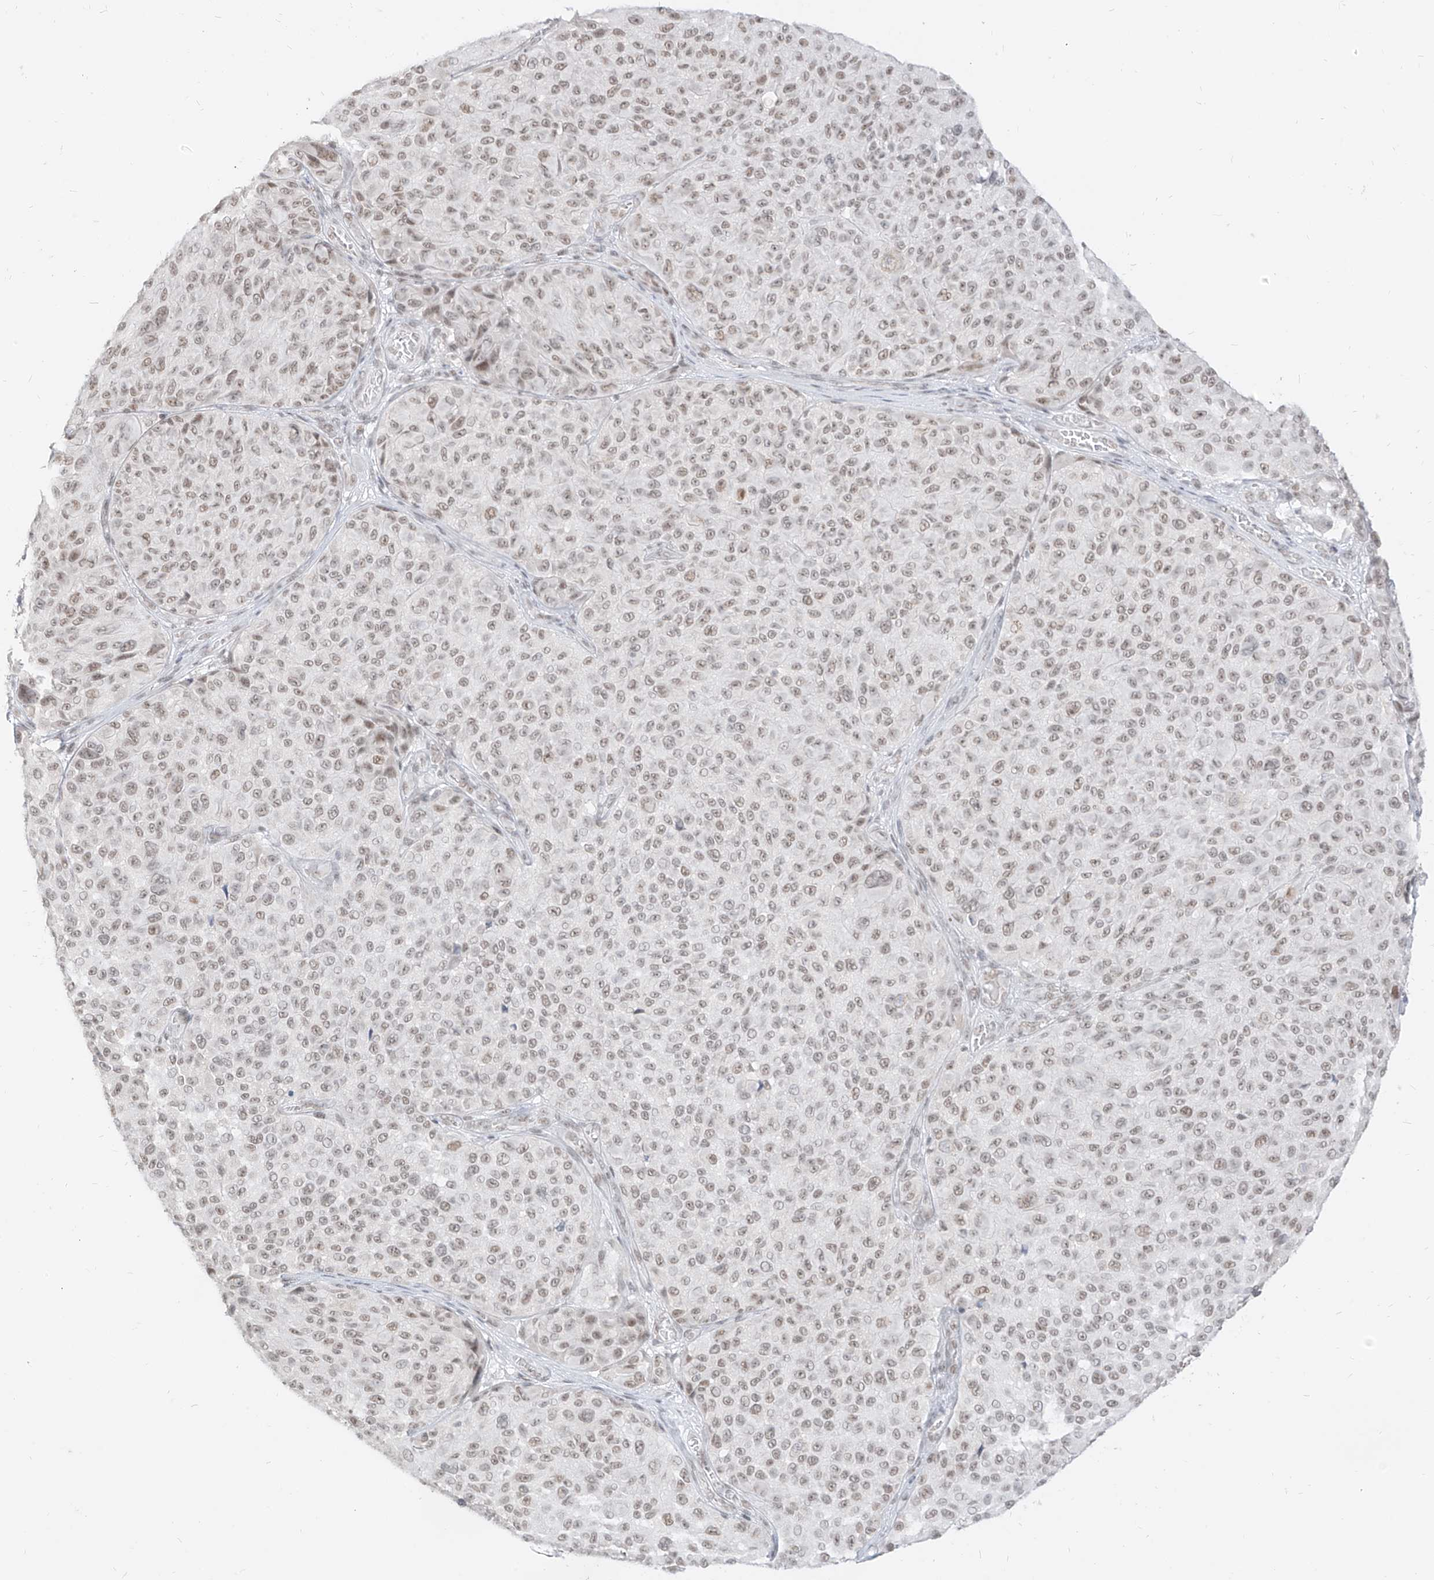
{"staining": {"intensity": "moderate", "quantity": "25%-75%", "location": "nuclear"}, "tissue": "melanoma", "cell_type": "Tumor cells", "image_type": "cancer", "snomed": [{"axis": "morphology", "description": "Malignant melanoma, NOS"}, {"axis": "topography", "description": "Skin"}], "caption": "DAB (3,3'-diaminobenzidine) immunohistochemical staining of melanoma reveals moderate nuclear protein expression in about 25%-75% of tumor cells.", "gene": "SUPT5H", "patient": {"sex": "male", "age": 83}}